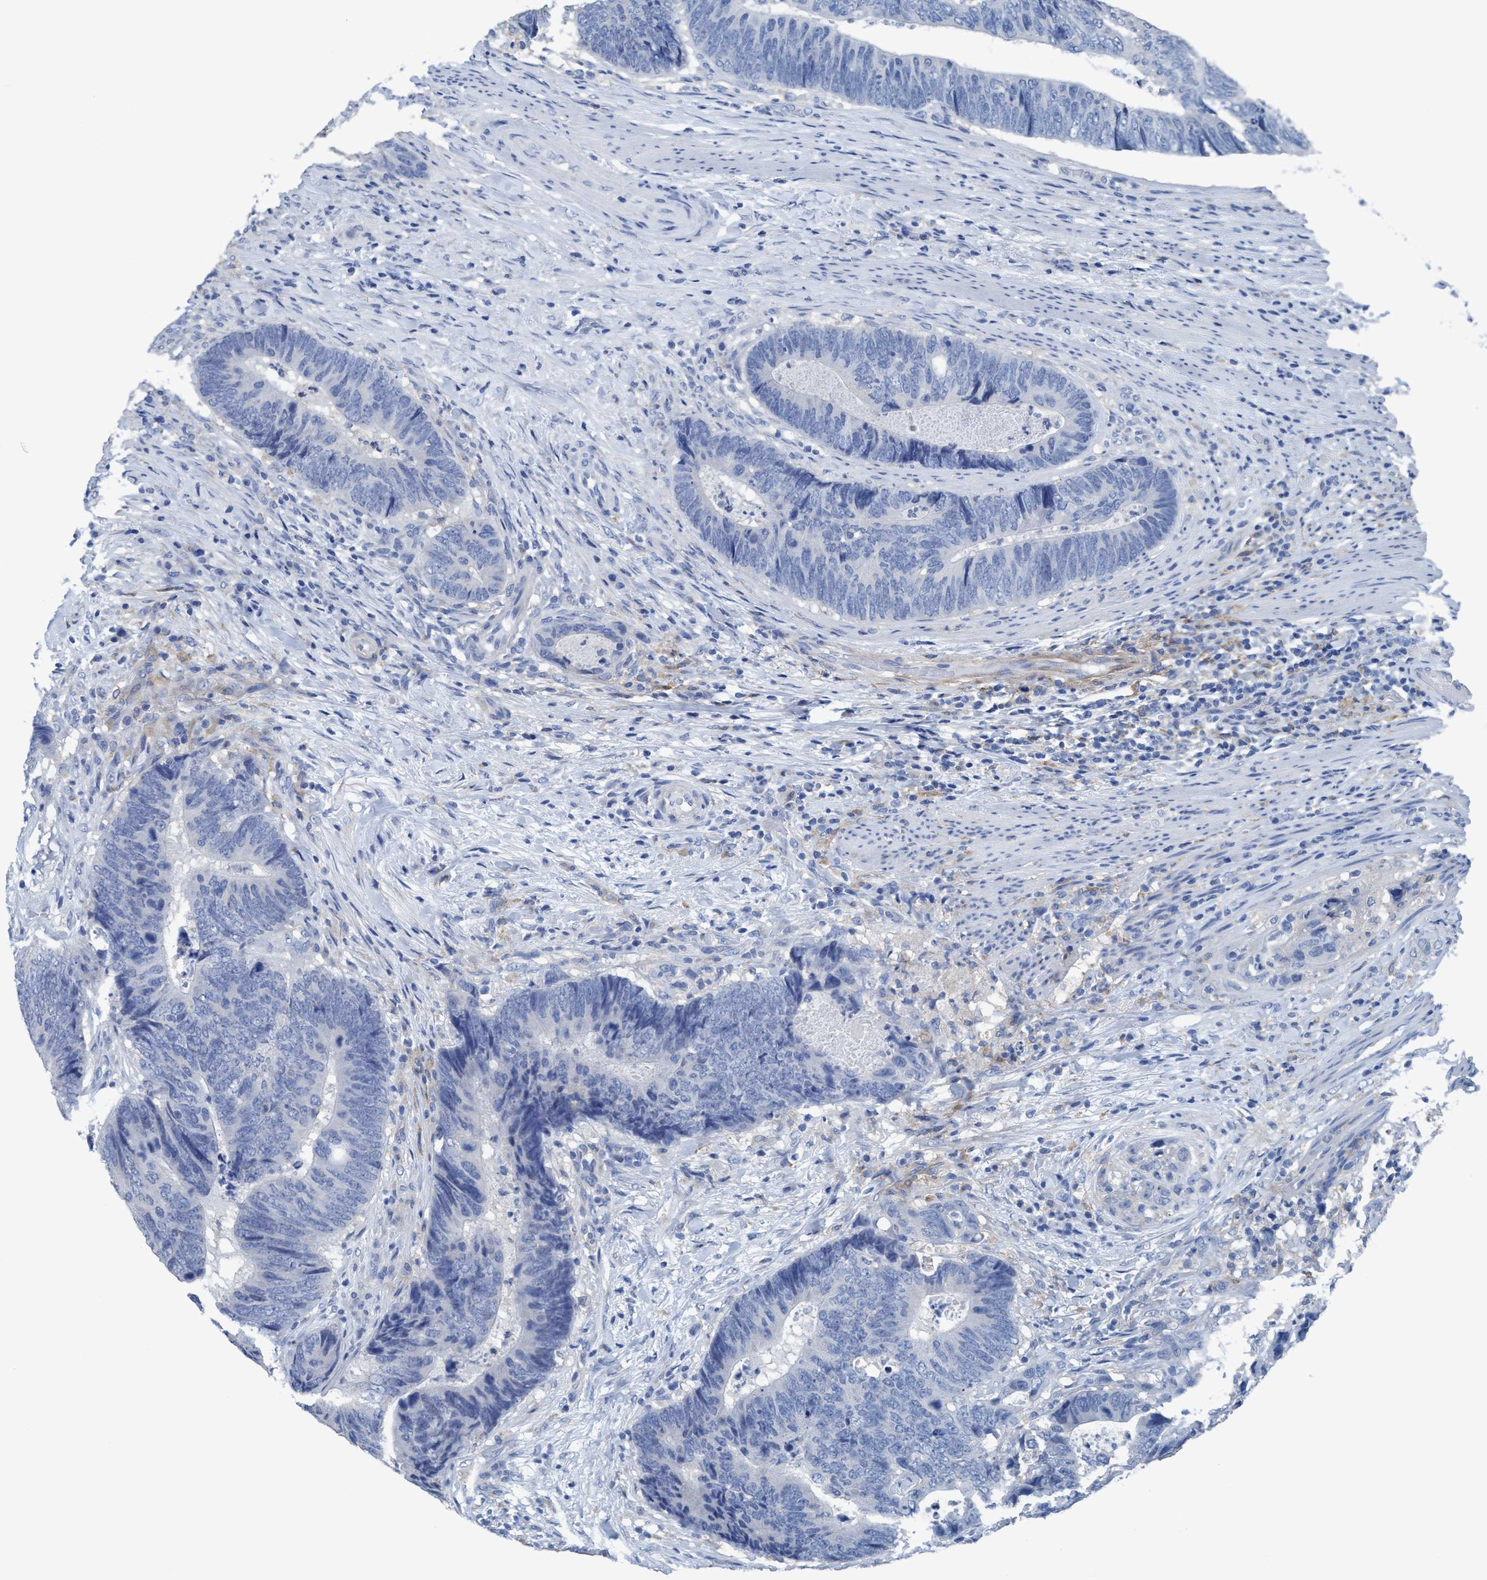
{"staining": {"intensity": "negative", "quantity": "none", "location": "none"}, "tissue": "colorectal cancer", "cell_type": "Tumor cells", "image_type": "cancer", "snomed": [{"axis": "morphology", "description": "Adenocarcinoma, NOS"}, {"axis": "topography", "description": "Rectum"}], "caption": "DAB (3,3'-diaminobenzidine) immunohistochemical staining of human colorectal cancer shows no significant staining in tumor cells. The staining is performed using DAB (3,3'-diaminobenzidine) brown chromogen with nuclei counter-stained in using hematoxylin.", "gene": "DNAI1", "patient": {"sex": "male", "age": 63}}